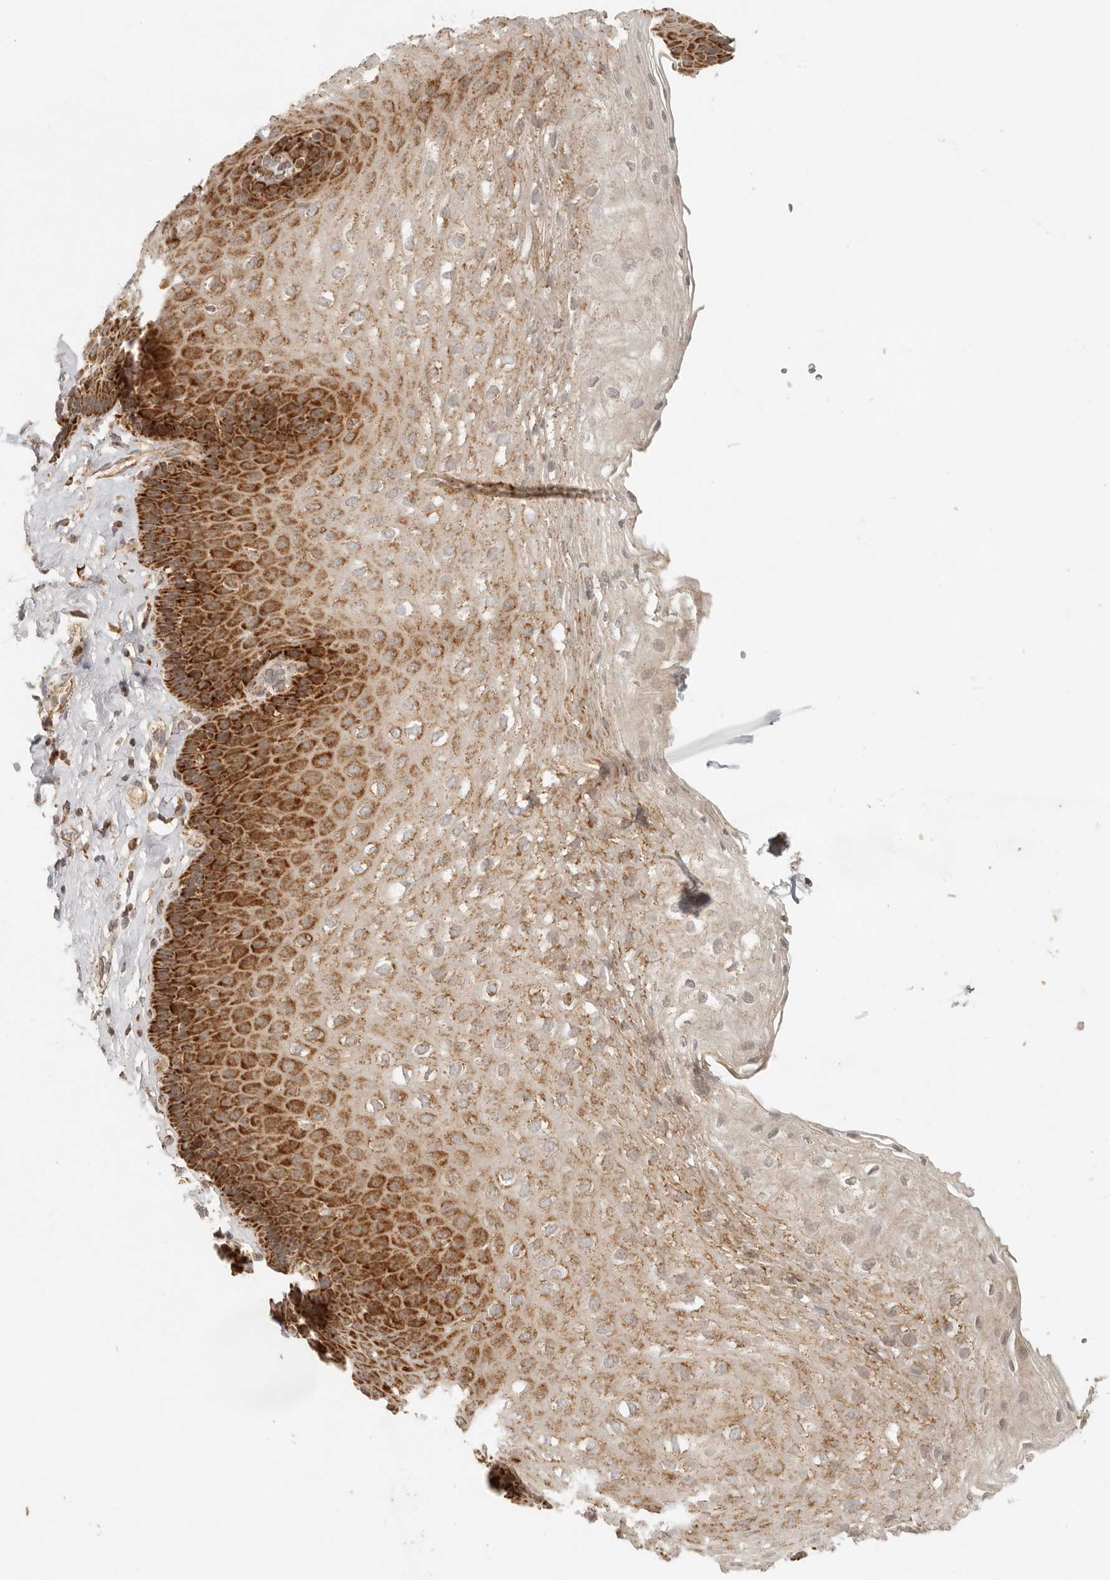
{"staining": {"intensity": "strong", "quantity": "25%-75%", "location": "cytoplasmic/membranous"}, "tissue": "esophagus", "cell_type": "Squamous epithelial cells", "image_type": "normal", "snomed": [{"axis": "morphology", "description": "Normal tissue, NOS"}, {"axis": "topography", "description": "Esophagus"}], "caption": "Immunohistochemical staining of normal esophagus demonstrates strong cytoplasmic/membranous protein staining in about 25%-75% of squamous epithelial cells.", "gene": "MRPL55", "patient": {"sex": "female", "age": 66}}